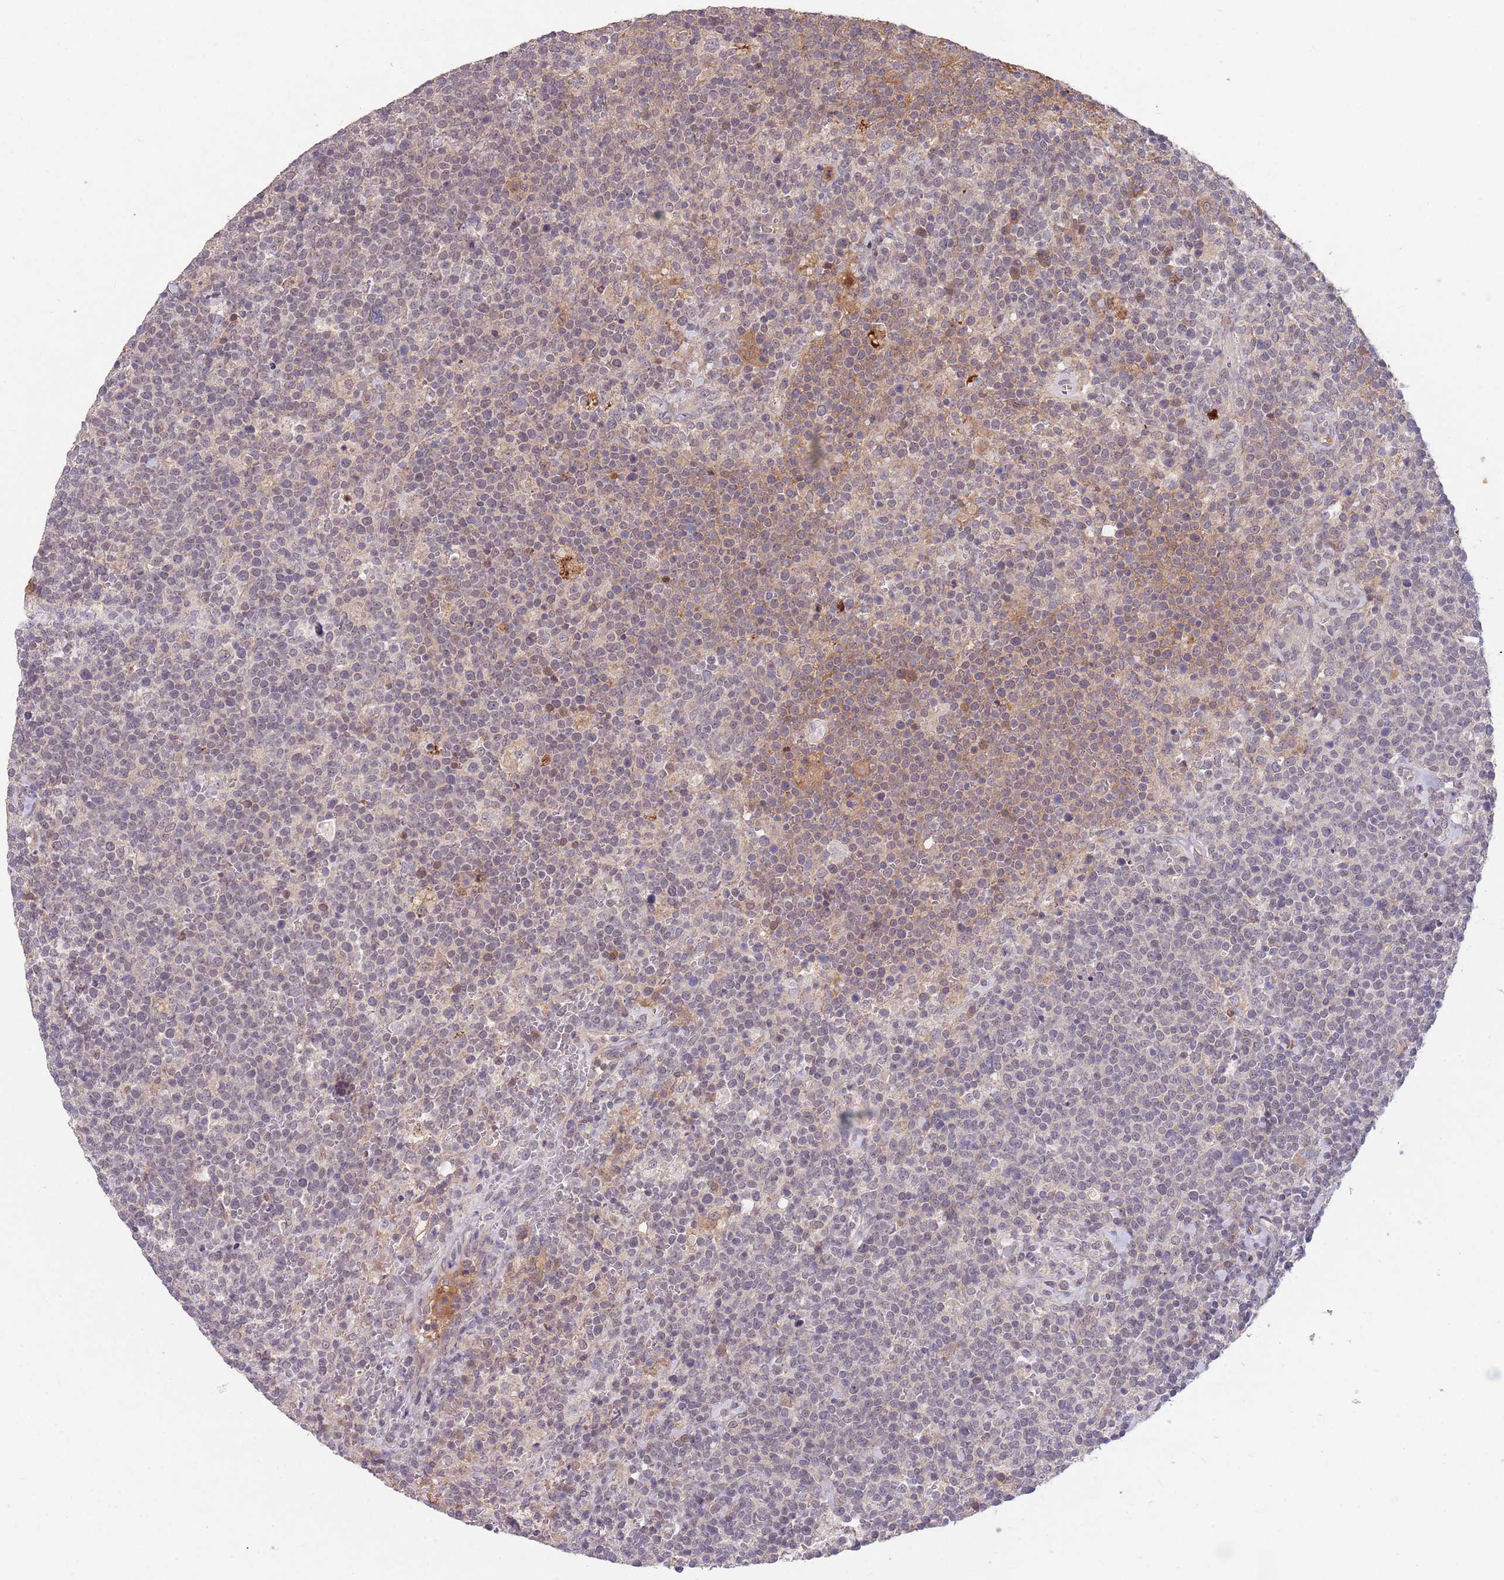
{"staining": {"intensity": "weak", "quantity": "<25%", "location": "cytoplasmic/membranous"}, "tissue": "lymphoma", "cell_type": "Tumor cells", "image_type": "cancer", "snomed": [{"axis": "morphology", "description": "Malignant lymphoma, non-Hodgkin's type, High grade"}, {"axis": "topography", "description": "Lymph node"}], "caption": "This histopathology image is of high-grade malignant lymphoma, non-Hodgkin's type stained with immunohistochemistry to label a protein in brown with the nuclei are counter-stained blue. There is no positivity in tumor cells. The staining is performed using DAB (3,3'-diaminobenzidine) brown chromogen with nuclei counter-stained in using hematoxylin.", "gene": "MEI1", "patient": {"sex": "male", "age": 61}}